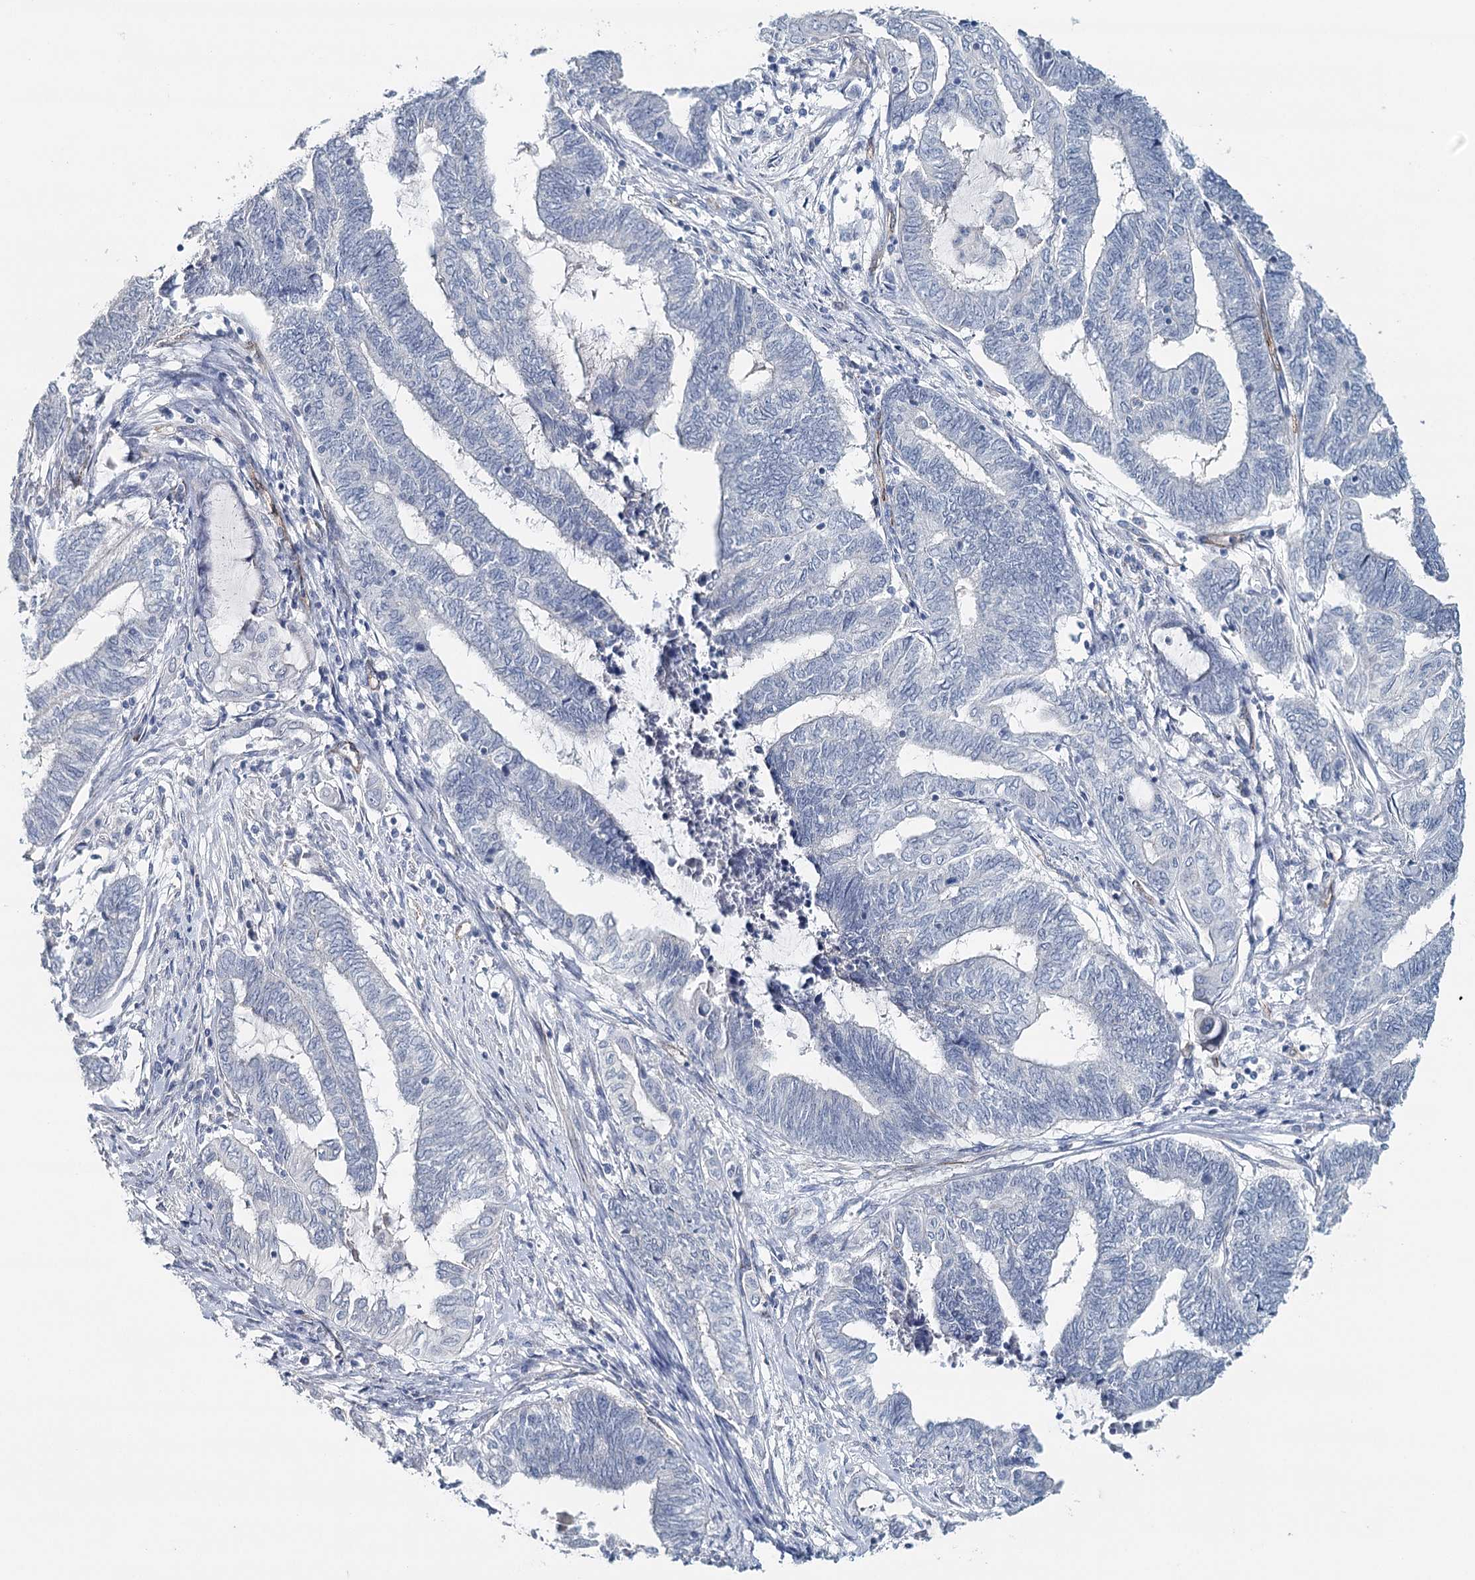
{"staining": {"intensity": "negative", "quantity": "none", "location": "none"}, "tissue": "endometrial cancer", "cell_type": "Tumor cells", "image_type": "cancer", "snomed": [{"axis": "morphology", "description": "Adenocarcinoma, NOS"}, {"axis": "topography", "description": "Uterus"}, {"axis": "topography", "description": "Endometrium"}], "caption": "Tumor cells show no significant positivity in endometrial cancer.", "gene": "SYNPO", "patient": {"sex": "female", "age": 70}}